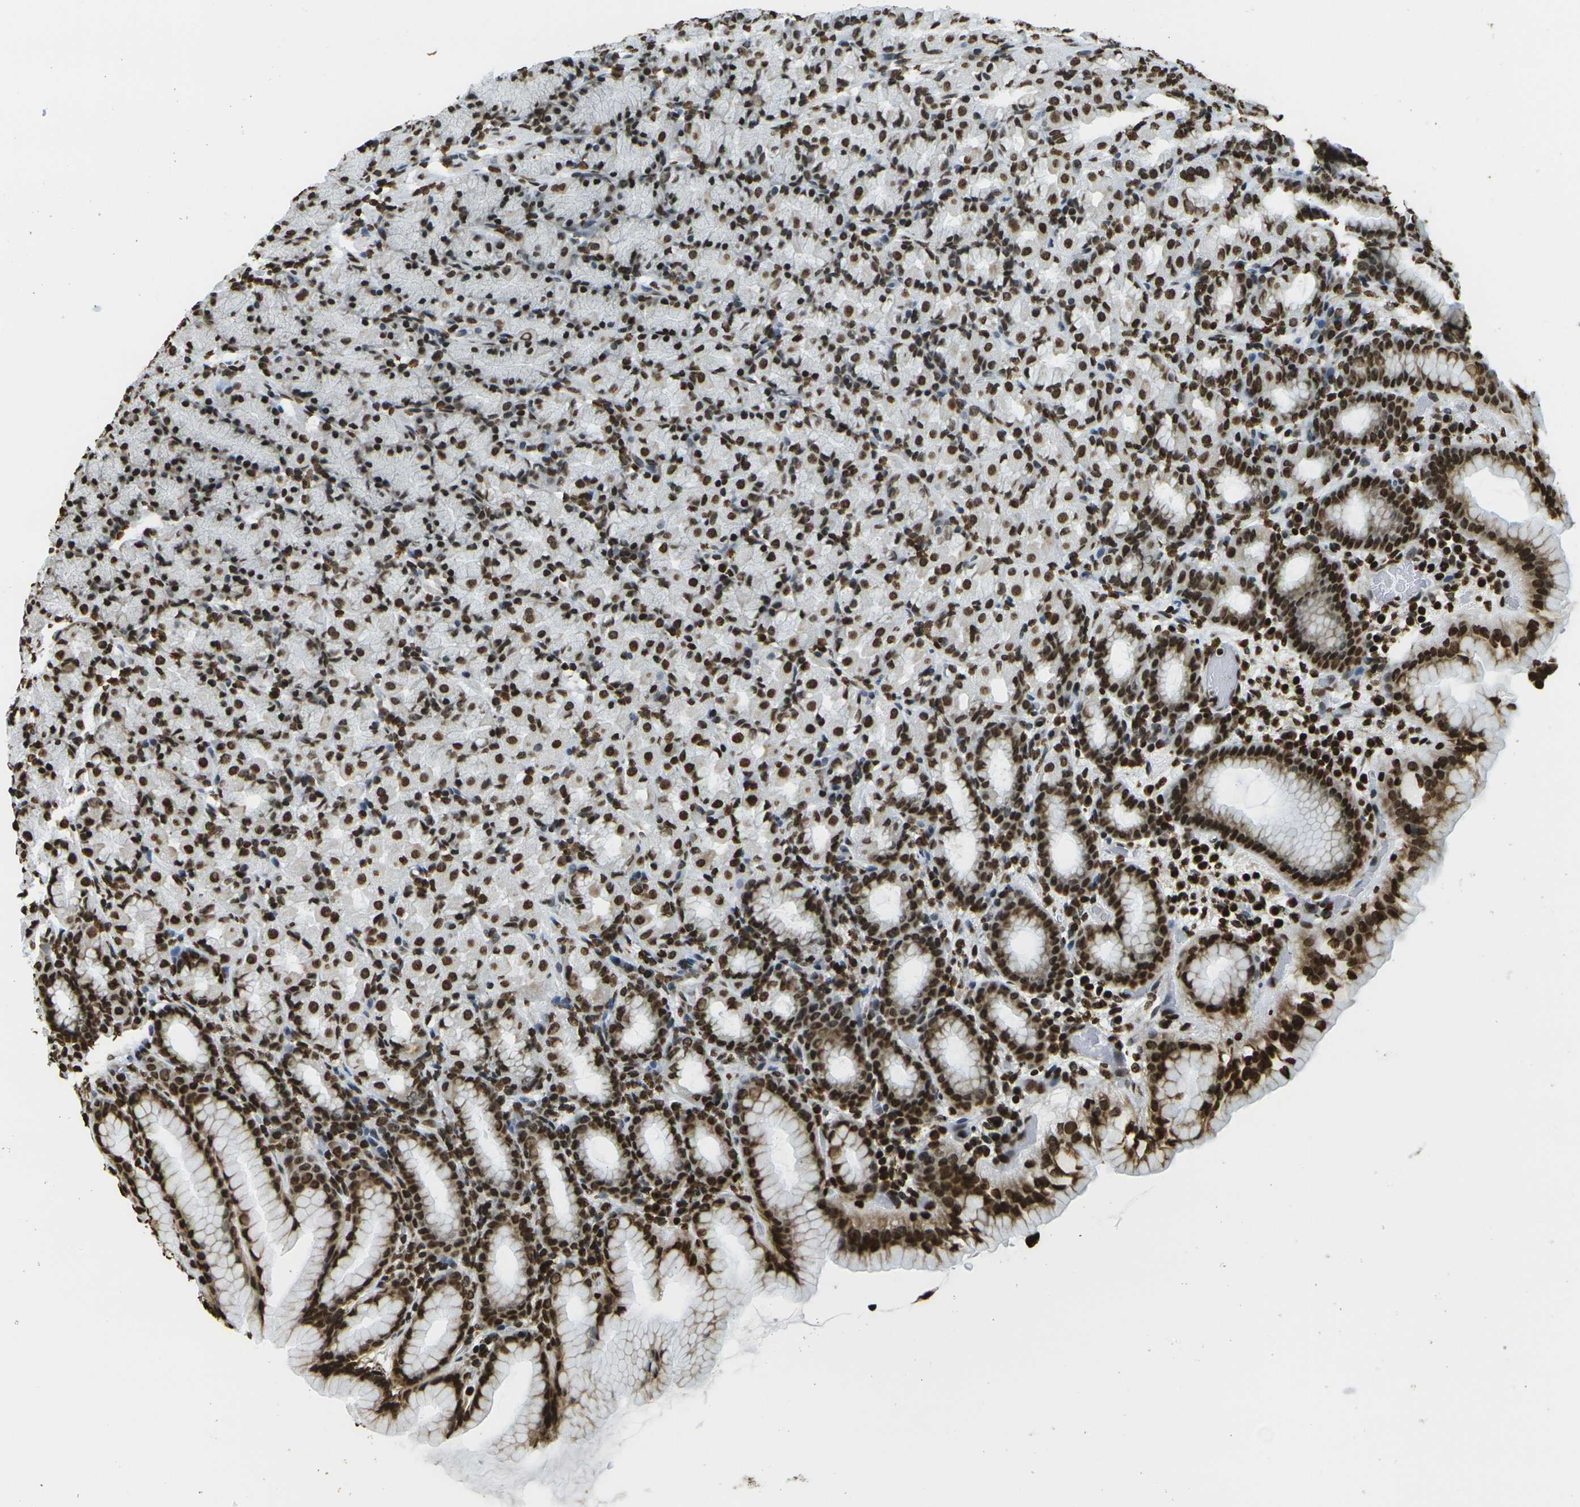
{"staining": {"intensity": "strong", "quantity": ">75%", "location": "nuclear"}, "tissue": "stomach", "cell_type": "Glandular cells", "image_type": "normal", "snomed": [{"axis": "morphology", "description": "Normal tissue, NOS"}, {"axis": "topography", "description": "Stomach, upper"}], "caption": "Immunohistochemistry (IHC) (DAB (3,3'-diaminobenzidine)) staining of benign human stomach demonstrates strong nuclear protein positivity in approximately >75% of glandular cells. (brown staining indicates protein expression, while blue staining denotes nuclei).", "gene": "H1", "patient": {"sex": "male", "age": 68}}